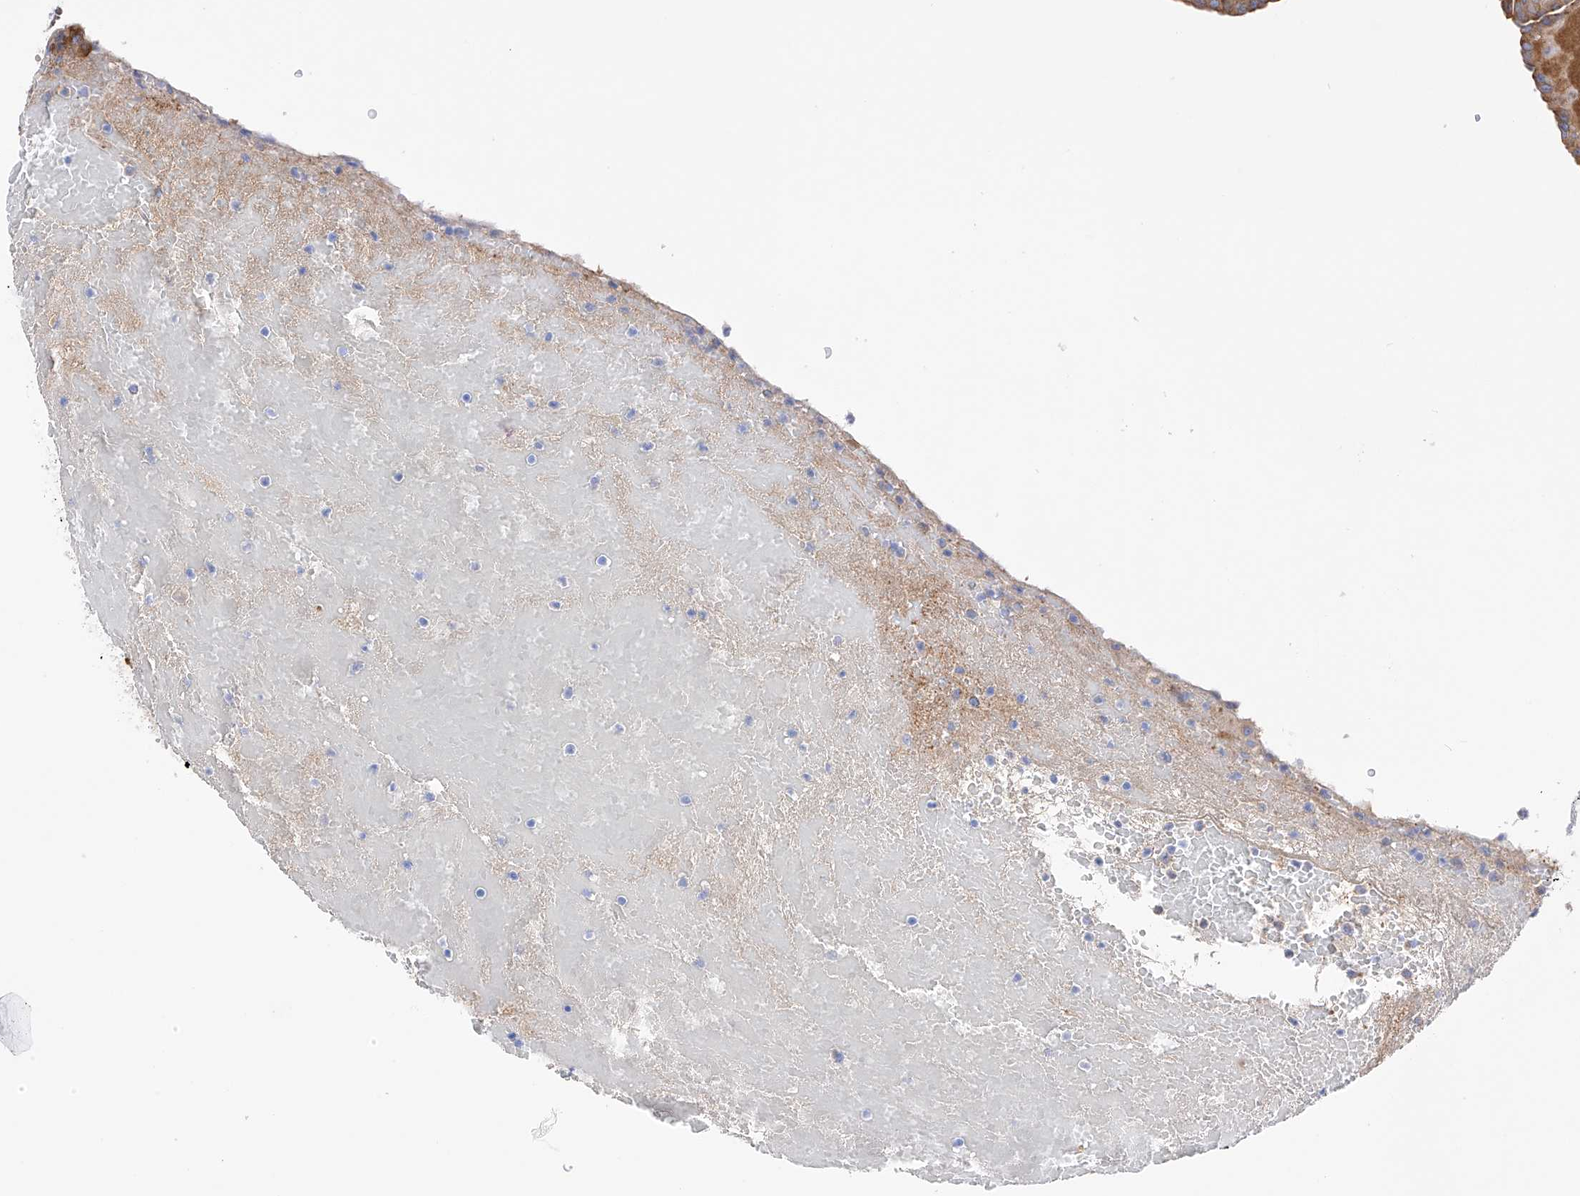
{"staining": {"intensity": "moderate", "quantity": ">75%", "location": "cytoplasmic/membranous"}, "tissue": "thyroid cancer", "cell_type": "Tumor cells", "image_type": "cancer", "snomed": [{"axis": "morphology", "description": "Papillary adenocarcinoma, NOS"}, {"axis": "topography", "description": "Thyroid gland"}], "caption": "There is medium levels of moderate cytoplasmic/membranous positivity in tumor cells of papillary adenocarcinoma (thyroid), as demonstrated by immunohistochemical staining (brown color).", "gene": "PDIA5", "patient": {"sex": "male", "age": 77}}